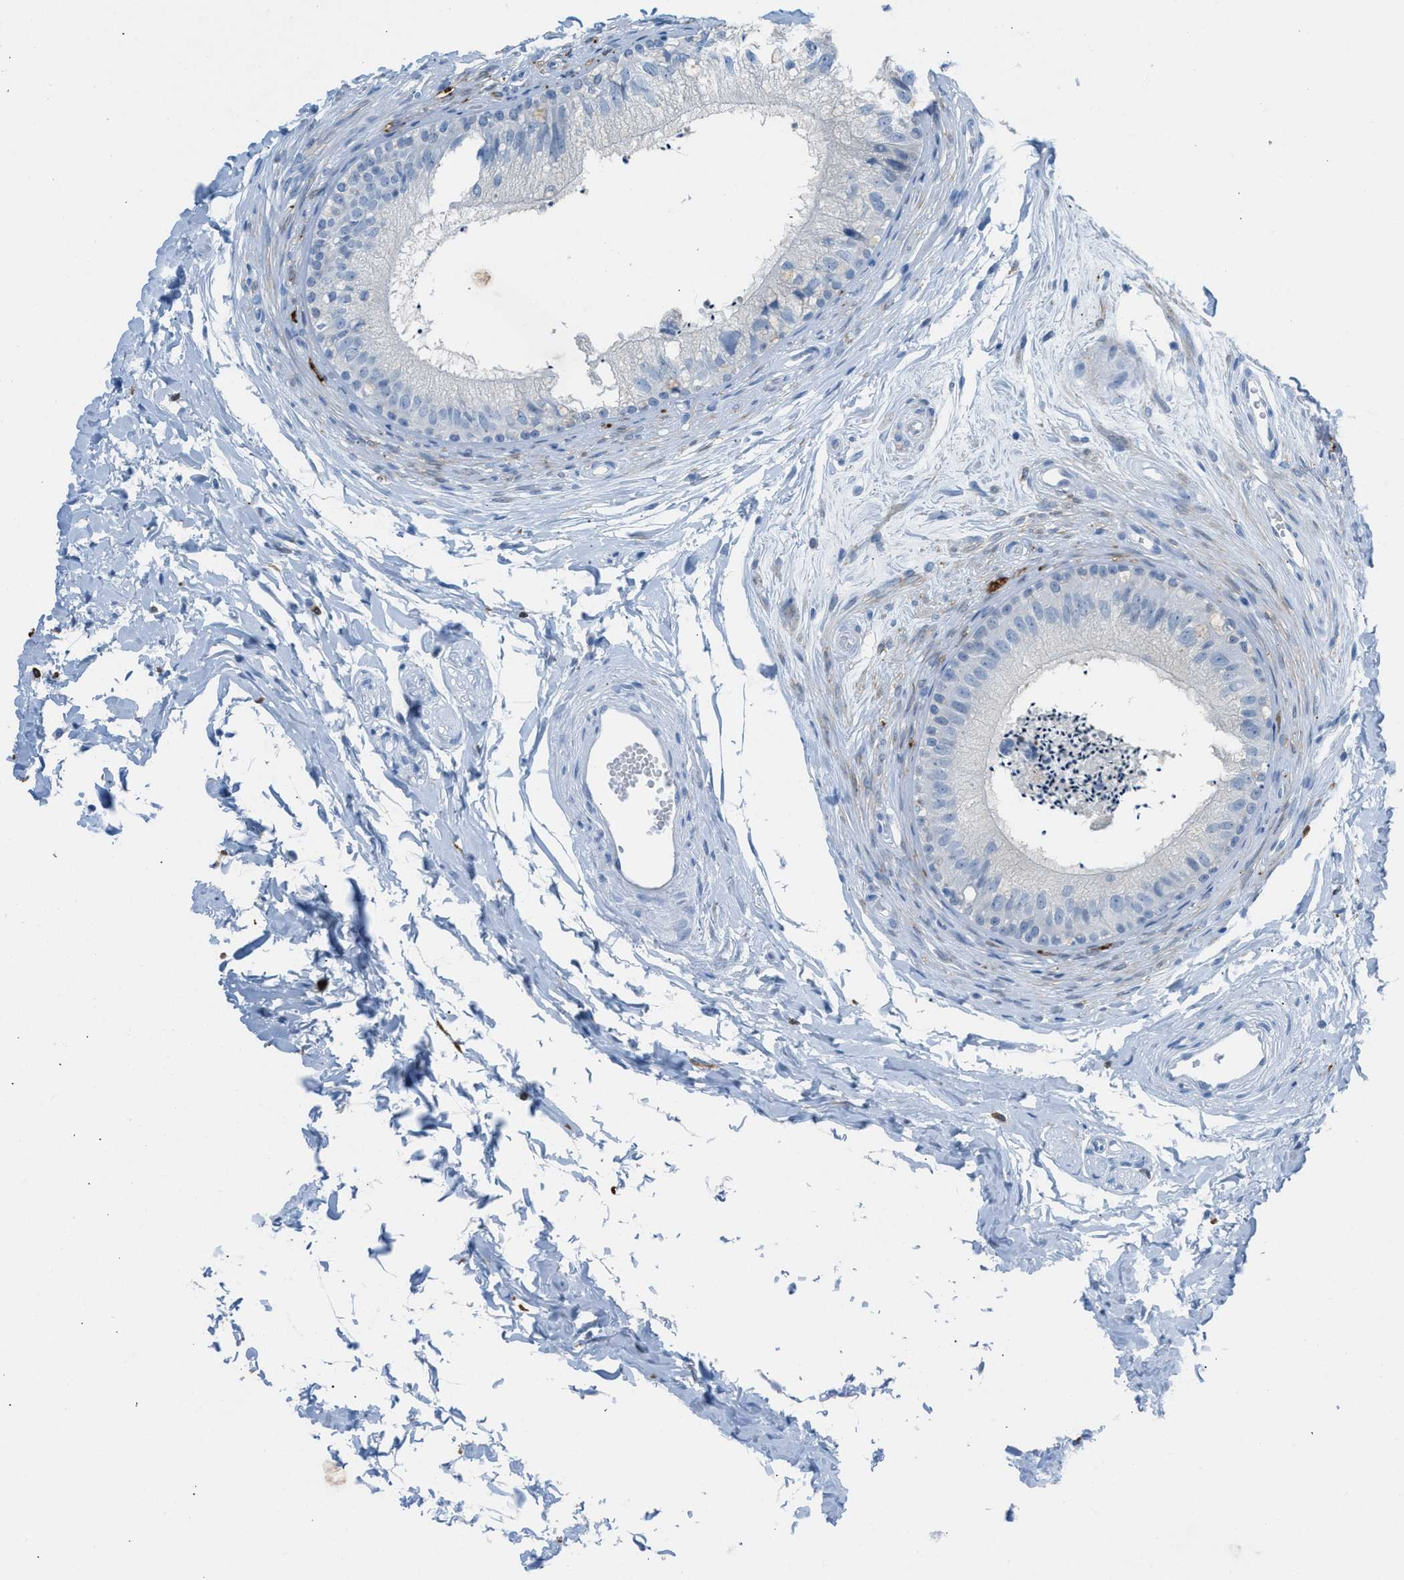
{"staining": {"intensity": "negative", "quantity": "none", "location": "none"}, "tissue": "epididymis", "cell_type": "Glandular cells", "image_type": "normal", "snomed": [{"axis": "morphology", "description": "Normal tissue, NOS"}, {"axis": "topography", "description": "Epididymis"}], "caption": "This is an immunohistochemistry image of benign human epididymis. There is no expression in glandular cells.", "gene": "CLEC10A", "patient": {"sex": "male", "age": 56}}